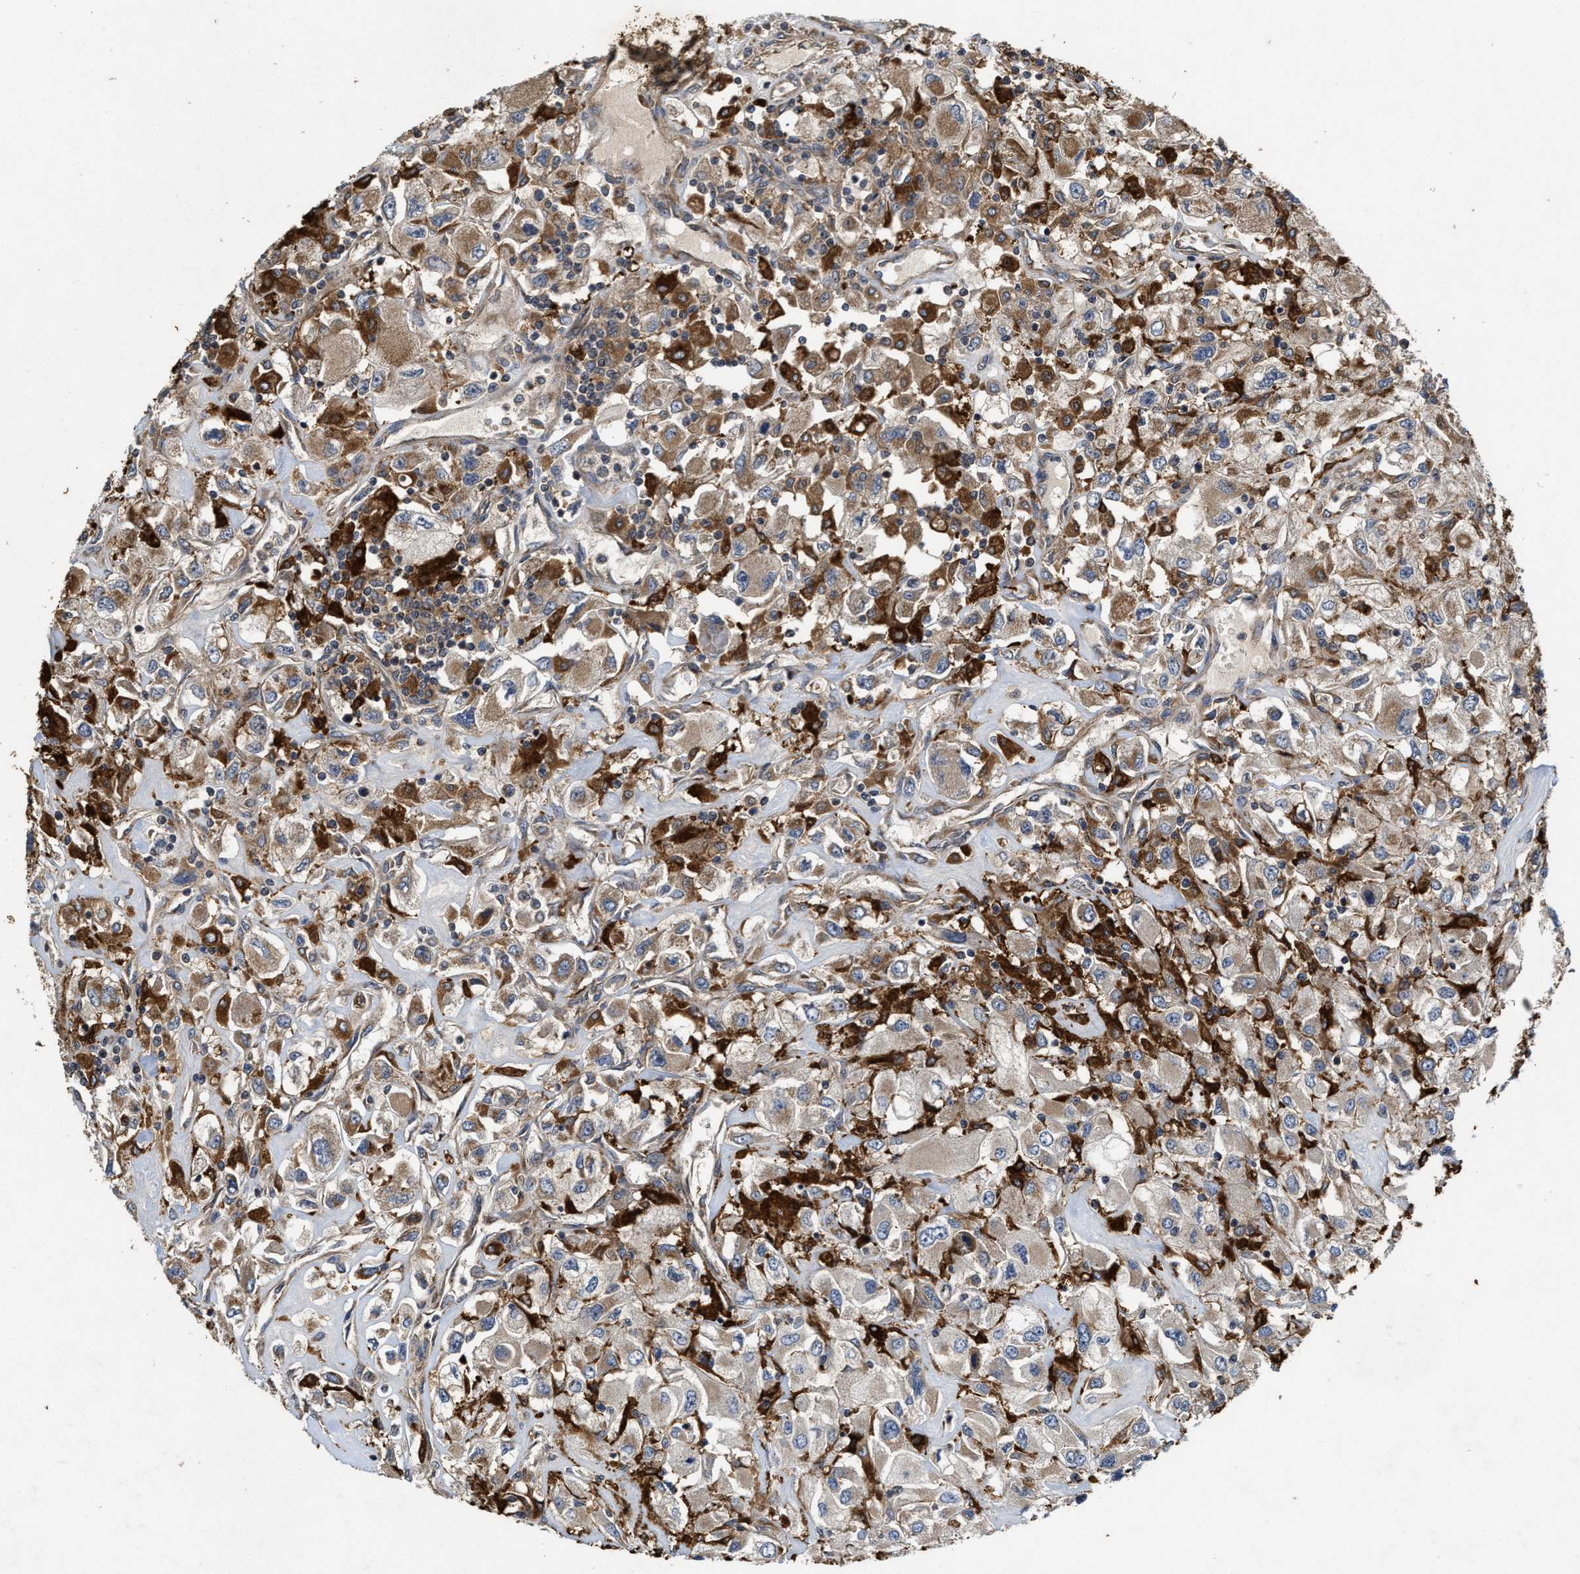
{"staining": {"intensity": "moderate", "quantity": ">75%", "location": "cytoplasmic/membranous"}, "tissue": "renal cancer", "cell_type": "Tumor cells", "image_type": "cancer", "snomed": [{"axis": "morphology", "description": "Adenocarcinoma, NOS"}, {"axis": "topography", "description": "Kidney"}], "caption": "This photomicrograph shows renal adenocarcinoma stained with IHC to label a protein in brown. The cytoplasmic/membranous of tumor cells show moderate positivity for the protein. Nuclei are counter-stained blue.", "gene": "EFNA4", "patient": {"sex": "female", "age": 52}}